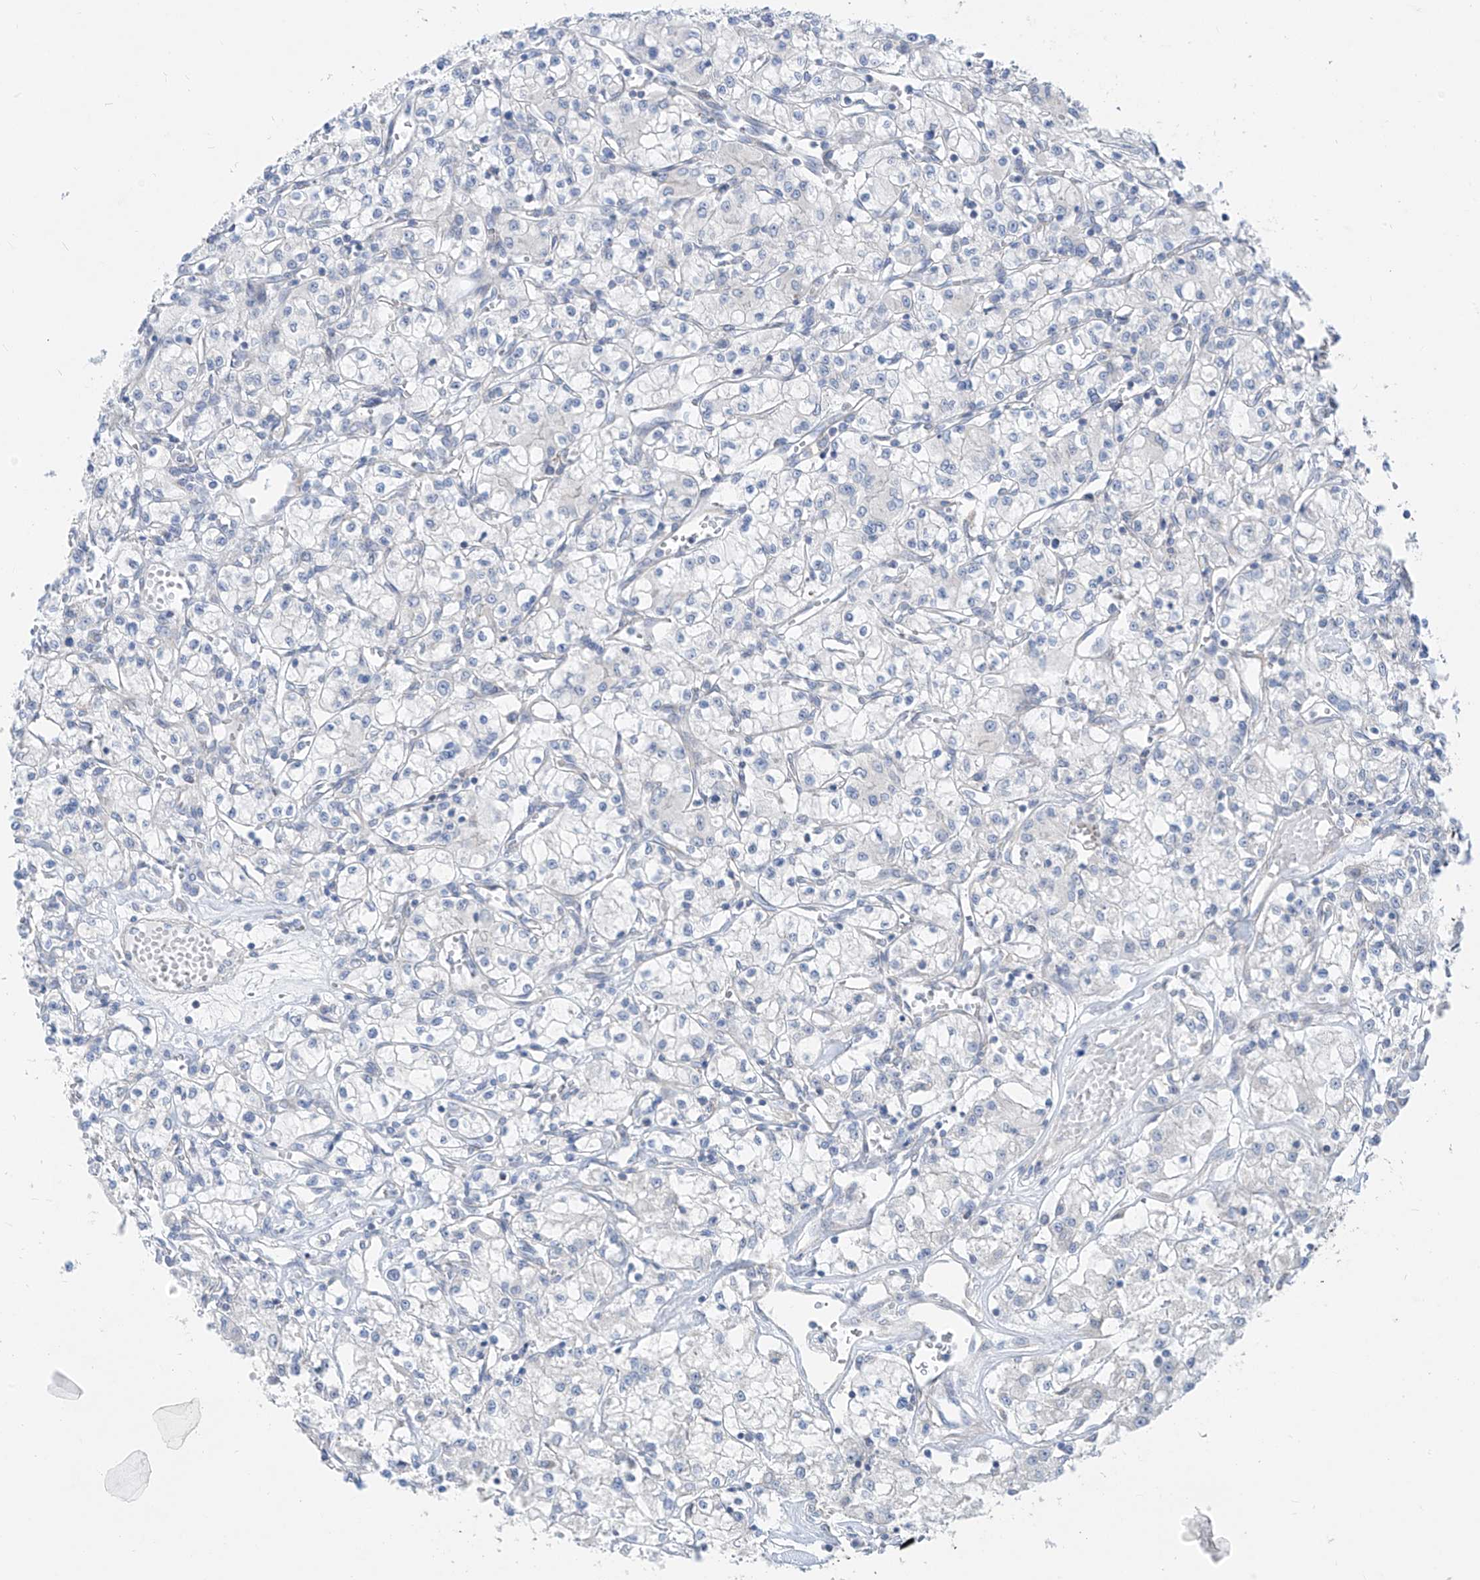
{"staining": {"intensity": "negative", "quantity": "none", "location": "none"}, "tissue": "renal cancer", "cell_type": "Tumor cells", "image_type": "cancer", "snomed": [{"axis": "morphology", "description": "Adenocarcinoma, NOS"}, {"axis": "topography", "description": "Kidney"}], "caption": "The image reveals no significant staining in tumor cells of renal cancer.", "gene": "KRTAP25-1", "patient": {"sex": "female", "age": 59}}